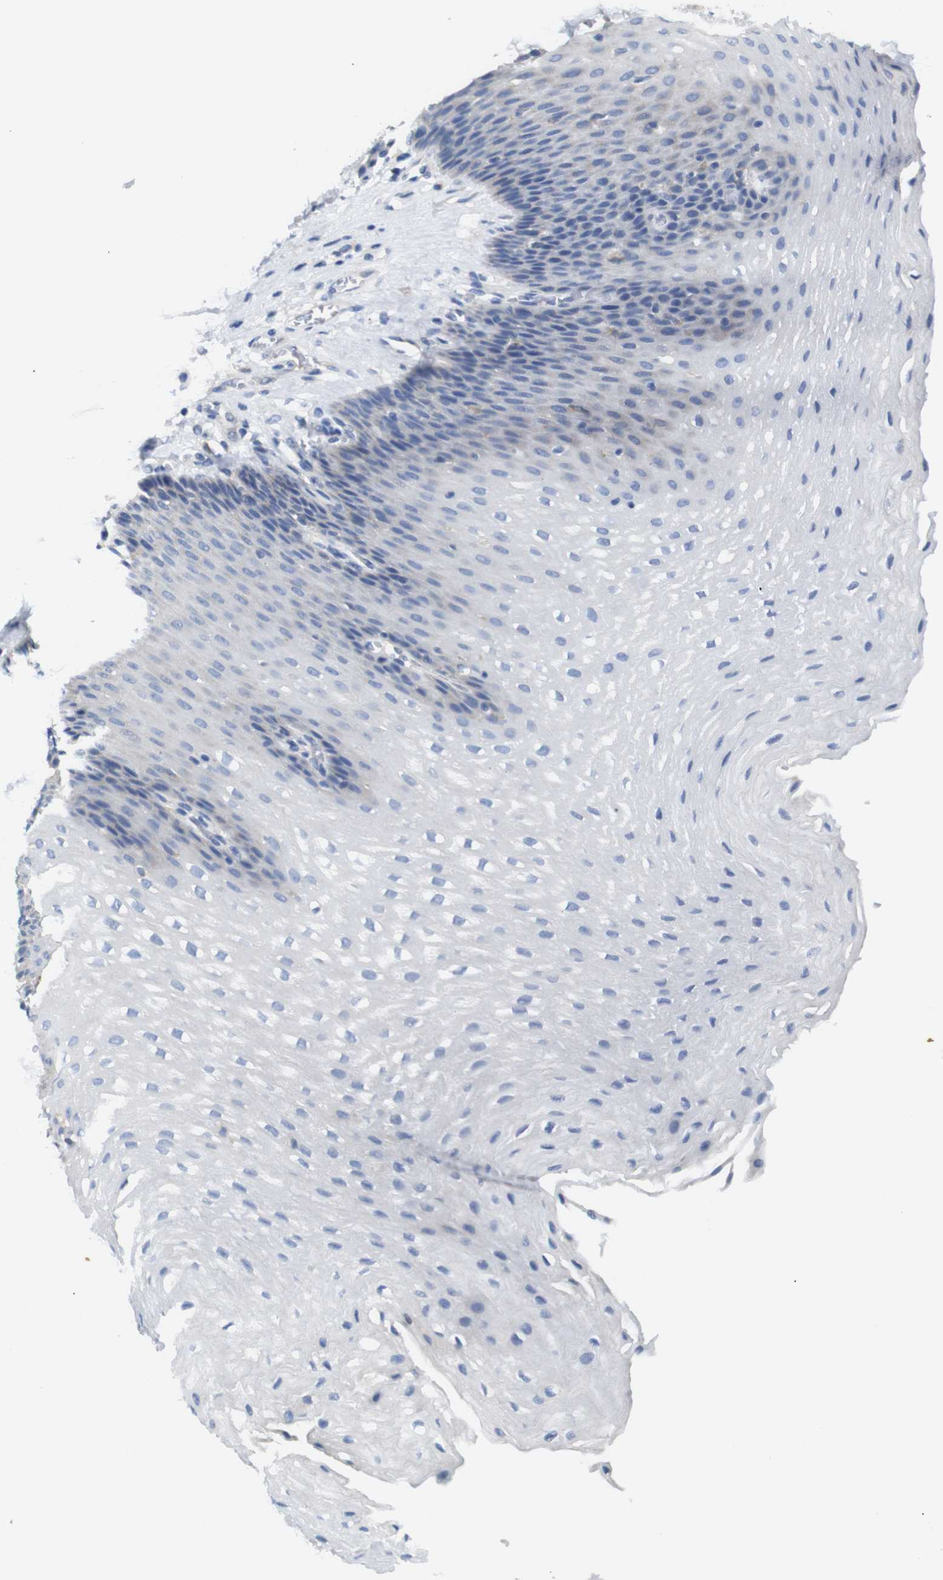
{"staining": {"intensity": "negative", "quantity": "none", "location": "none"}, "tissue": "esophagus", "cell_type": "Squamous epithelial cells", "image_type": "normal", "snomed": [{"axis": "morphology", "description": "Normal tissue, NOS"}, {"axis": "topography", "description": "Esophagus"}], "caption": "IHC micrograph of benign human esophagus stained for a protein (brown), which demonstrates no positivity in squamous epithelial cells. (DAB immunohistochemistry (IHC) visualized using brightfield microscopy, high magnification).", "gene": "ALOX15", "patient": {"sex": "male", "age": 48}}